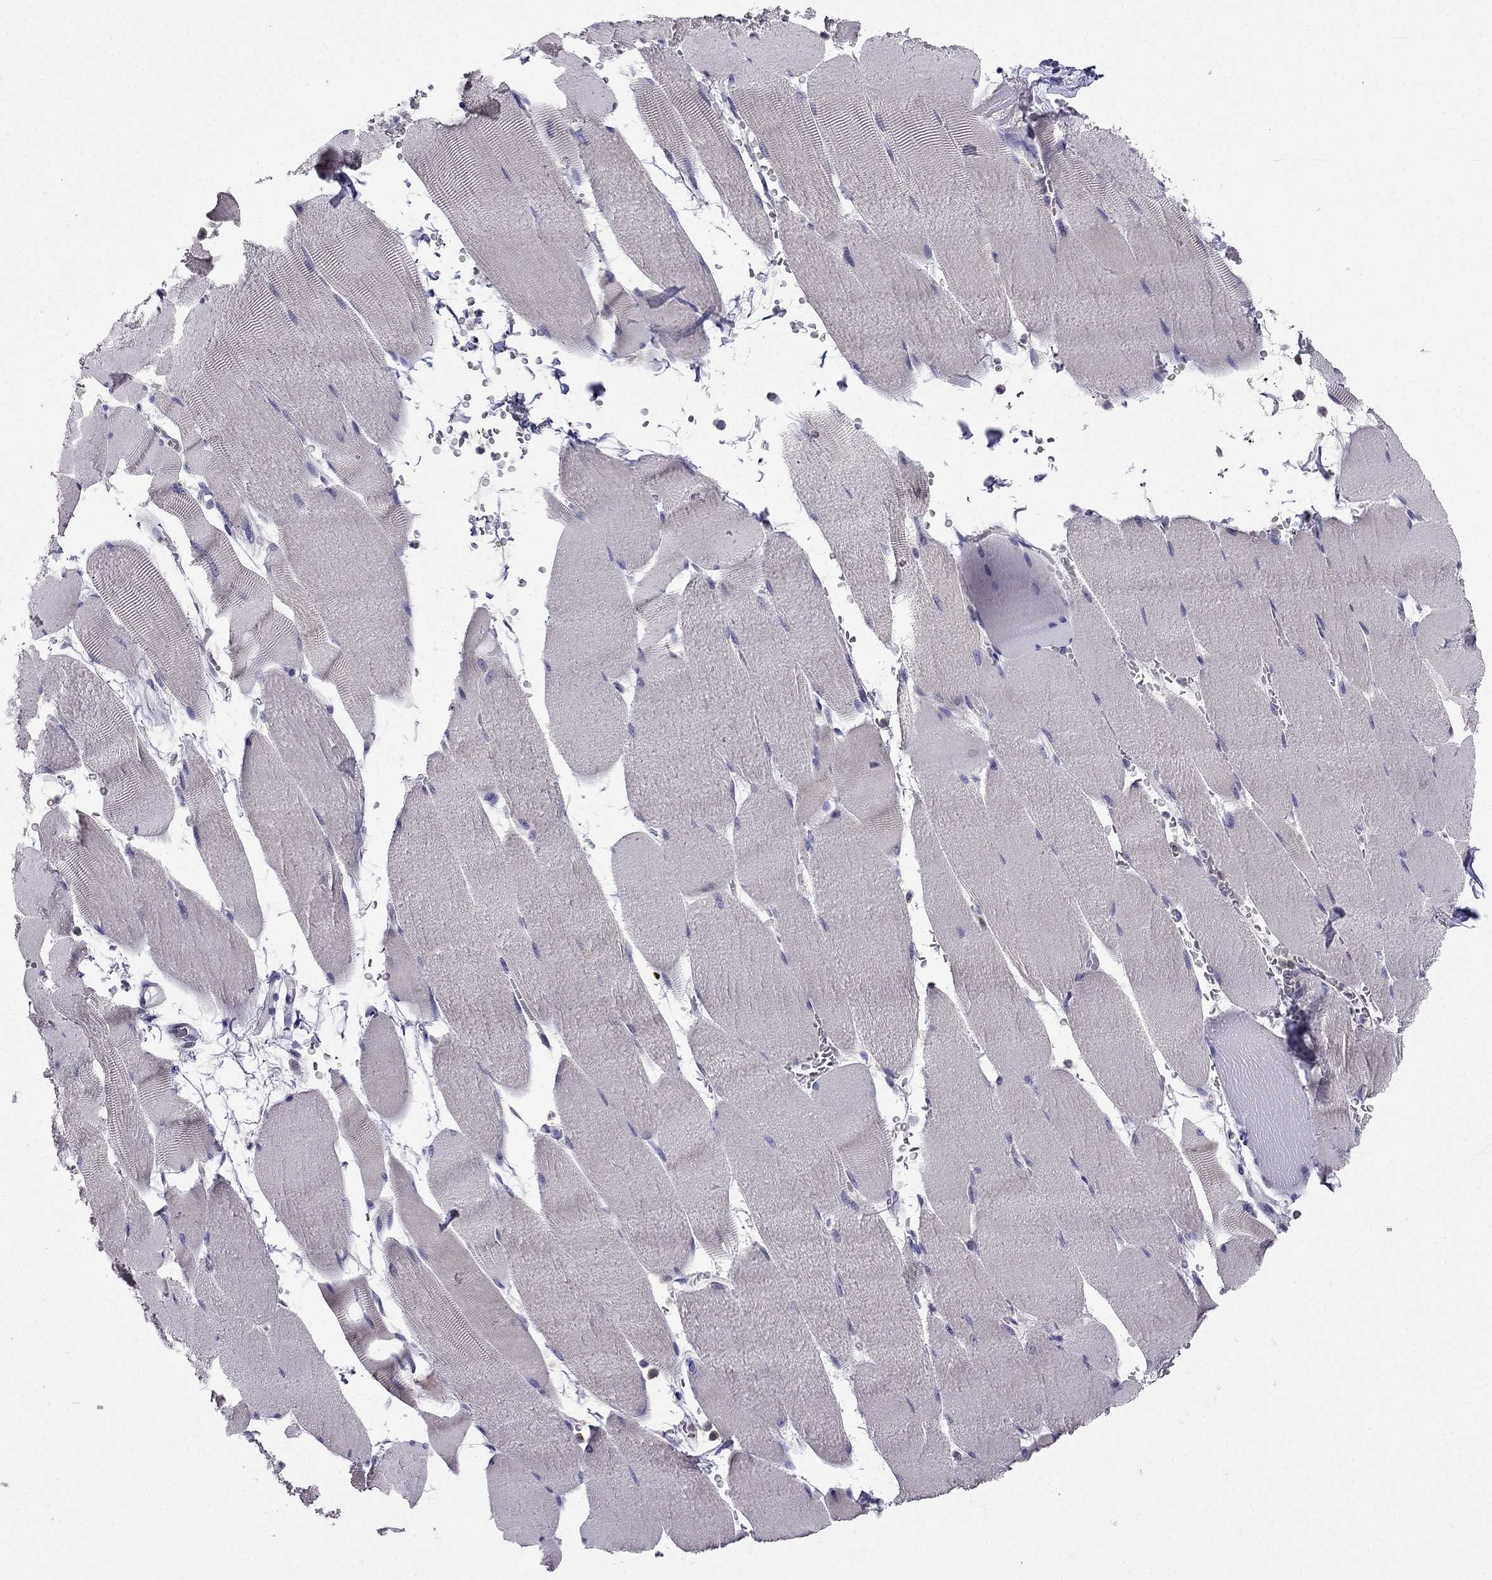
{"staining": {"intensity": "negative", "quantity": "none", "location": "none"}, "tissue": "skeletal muscle", "cell_type": "Myocytes", "image_type": "normal", "snomed": [{"axis": "morphology", "description": "Normal tissue, NOS"}, {"axis": "topography", "description": "Skeletal muscle"}], "caption": "DAB immunohistochemical staining of unremarkable human skeletal muscle shows no significant staining in myocytes. The staining is performed using DAB (3,3'-diaminobenzidine) brown chromogen with nuclei counter-stained in using hematoxylin.", "gene": "SLC6A2", "patient": {"sex": "male", "age": 56}}